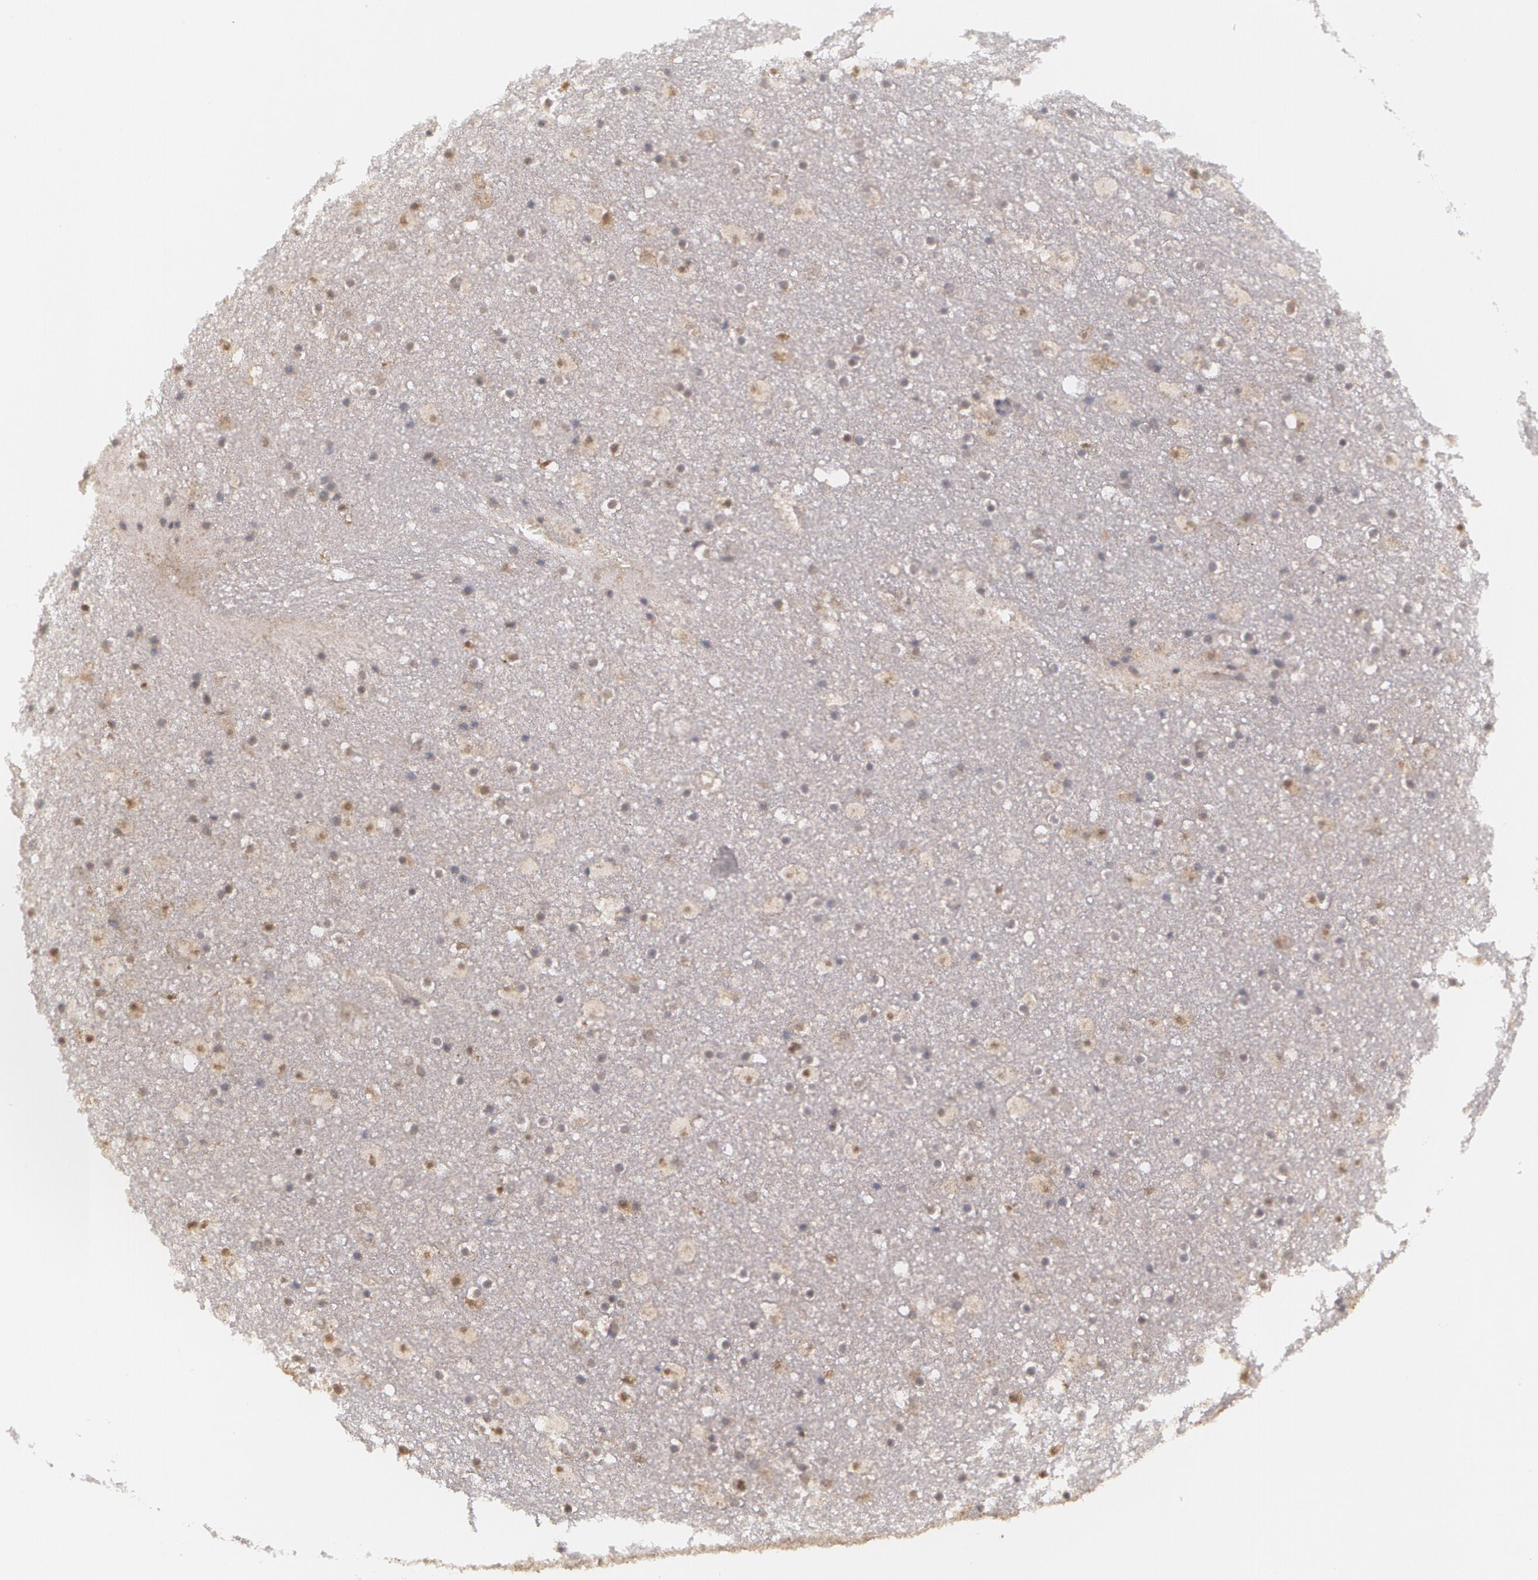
{"staining": {"intensity": "moderate", "quantity": "25%-75%", "location": "cytoplasmic/membranous"}, "tissue": "caudate", "cell_type": "Glial cells", "image_type": "normal", "snomed": [{"axis": "morphology", "description": "Normal tissue, NOS"}, {"axis": "topography", "description": "Lateral ventricle wall"}], "caption": "The micrograph reveals immunohistochemical staining of normal caudate. There is moderate cytoplasmic/membranous expression is present in approximately 25%-75% of glial cells.", "gene": "MTHFD1", "patient": {"sex": "male", "age": 45}}